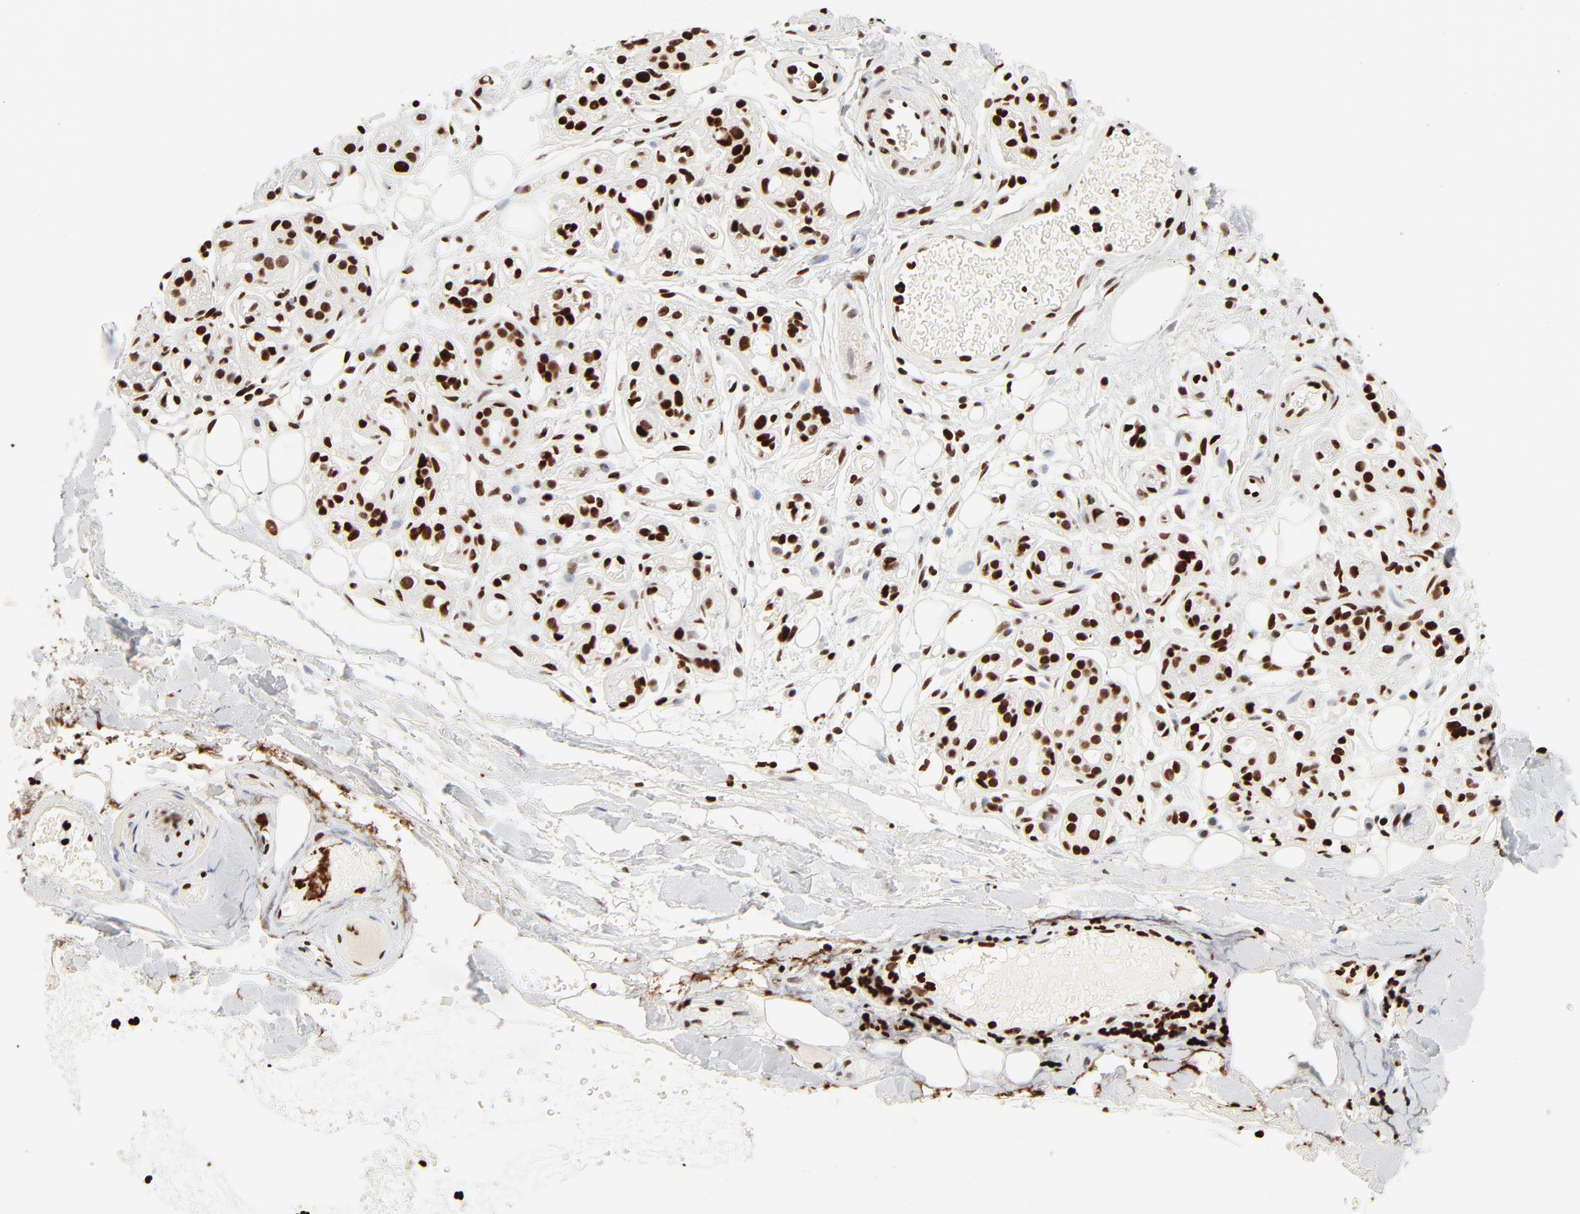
{"staining": {"intensity": "strong", "quantity": ">75%", "location": "nuclear"}, "tissue": "salivary gland", "cell_type": "Glandular cells", "image_type": "normal", "snomed": [{"axis": "morphology", "description": "Normal tissue, NOS"}, {"axis": "topography", "description": "Salivary gland"}], "caption": "Strong nuclear staining for a protein is identified in approximately >75% of glandular cells of benign salivary gland using immunohistochemistry (IHC).", "gene": "HMGB1", "patient": {"sex": "male", "age": 54}}